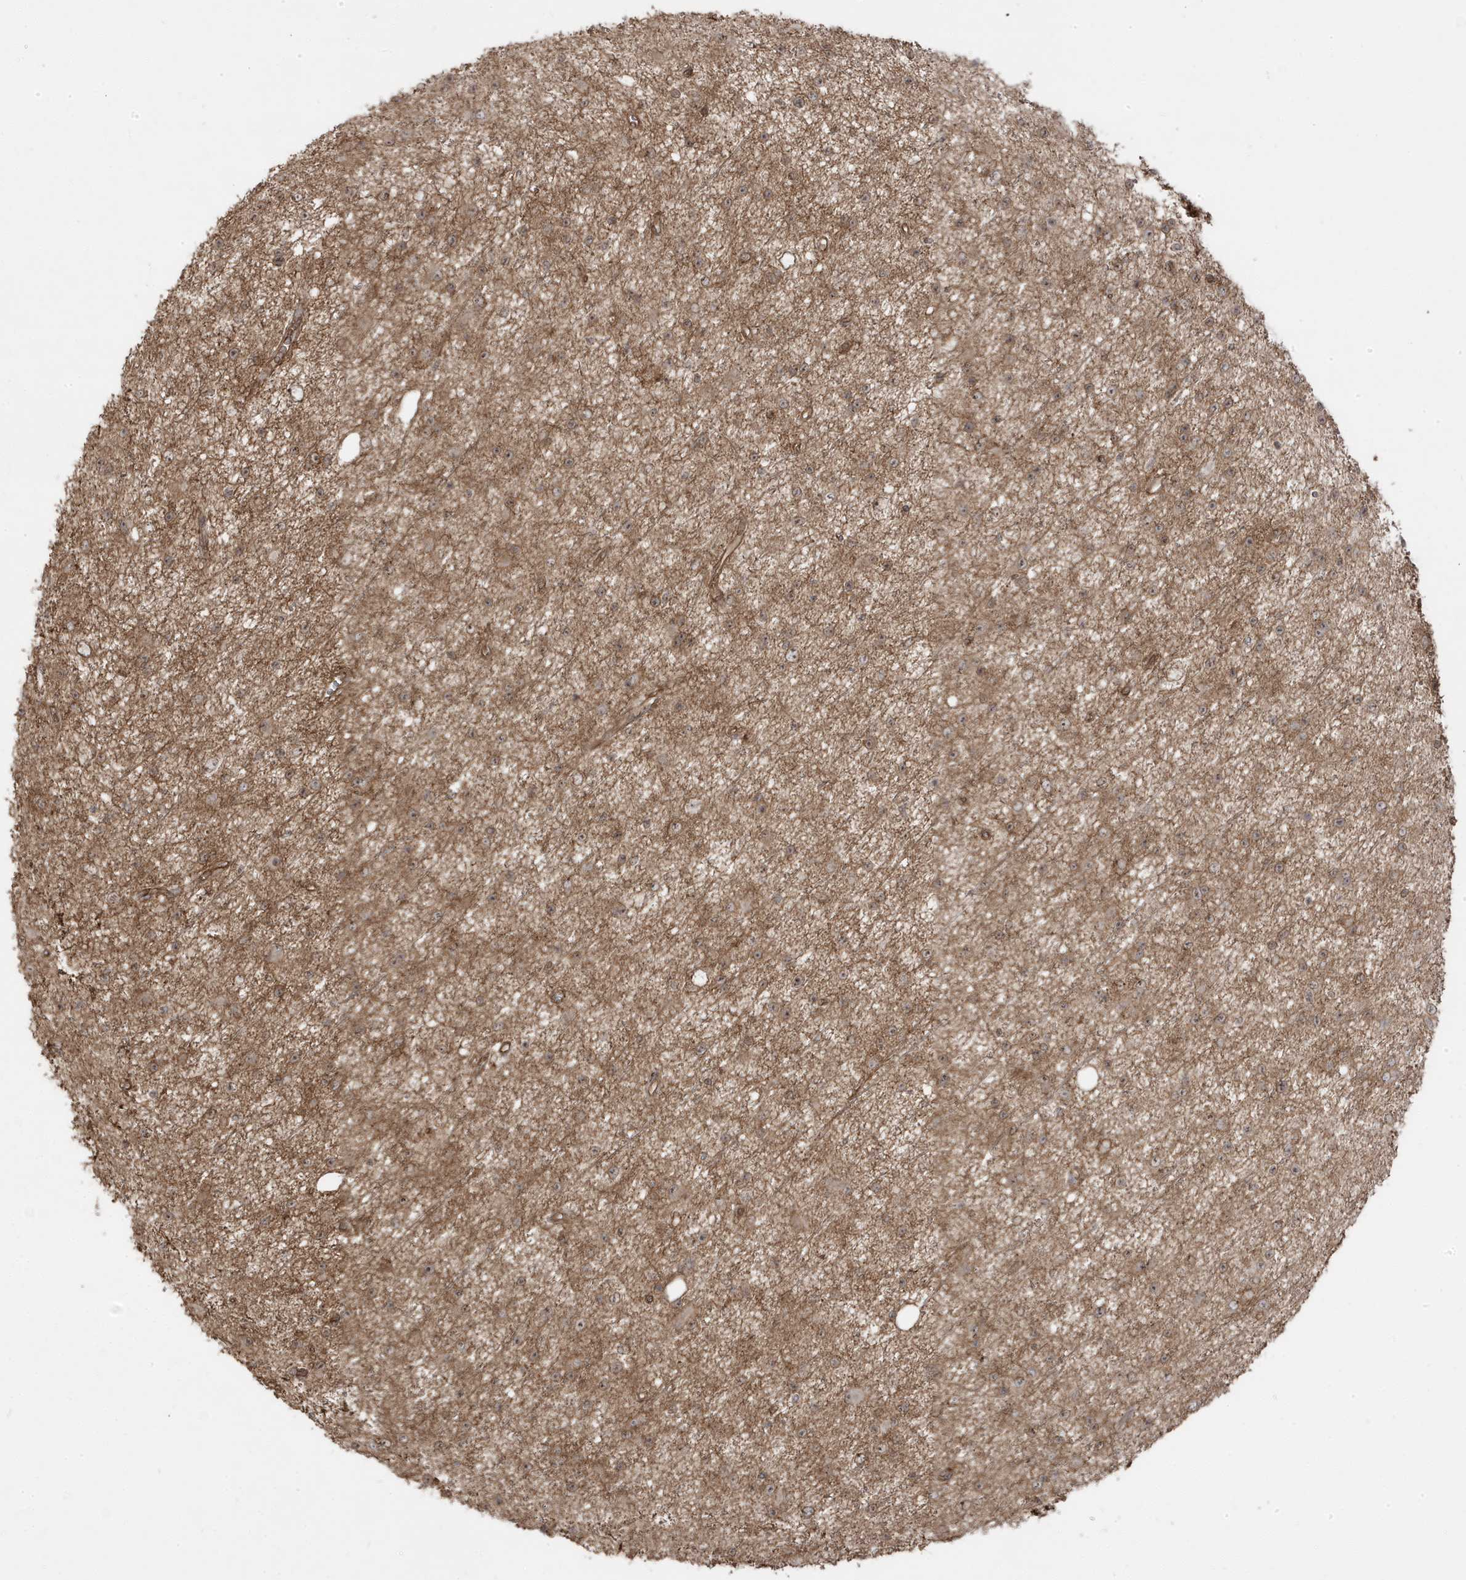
{"staining": {"intensity": "weak", "quantity": "25%-75%", "location": "cytoplasmic/membranous"}, "tissue": "glioma", "cell_type": "Tumor cells", "image_type": "cancer", "snomed": [{"axis": "morphology", "description": "Glioma, malignant, Low grade"}, {"axis": "topography", "description": "Cerebral cortex"}], "caption": "Immunohistochemical staining of human glioma displays low levels of weak cytoplasmic/membranous expression in approximately 25%-75% of tumor cells. The protein is shown in brown color, while the nuclei are stained blue.", "gene": "DNAJC12", "patient": {"sex": "female", "age": 39}}